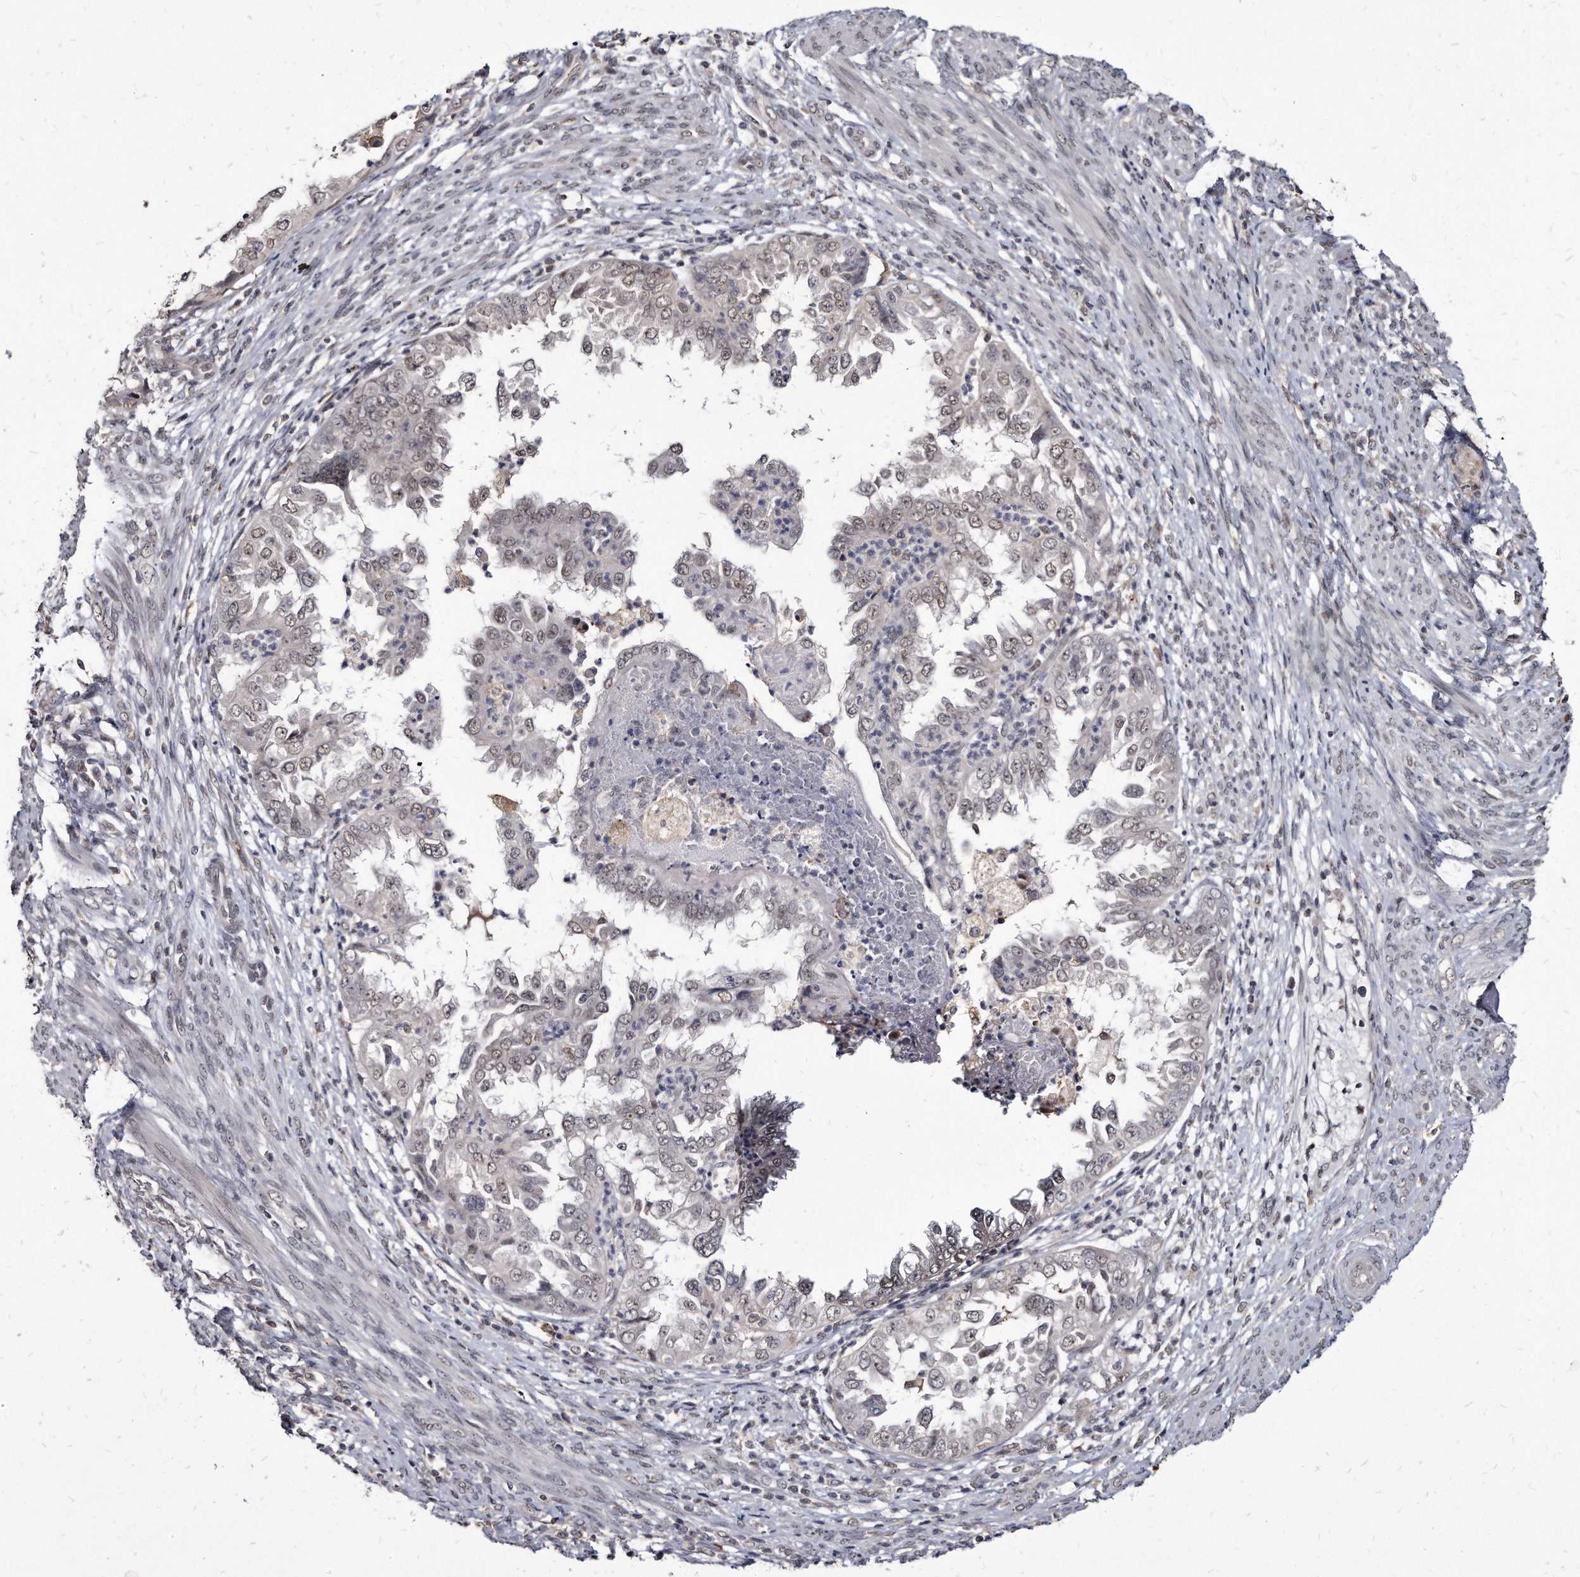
{"staining": {"intensity": "weak", "quantity": "25%-75%", "location": "nuclear"}, "tissue": "endometrial cancer", "cell_type": "Tumor cells", "image_type": "cancer", "snomed": [{"axis": "morphology", "description": "Adenocarcinoma, NOS"}, {"axis": "topography", "description": "Endometrium"}], "caption": "Endometrial cancer (adenocarcinoma) stained for a protein (brown) displays weak nuclear positive positivity in approximately 25%-75% of tumor cells.", "gene": "KLHDC3", "patient": {"sex": "female", "age": 85}}